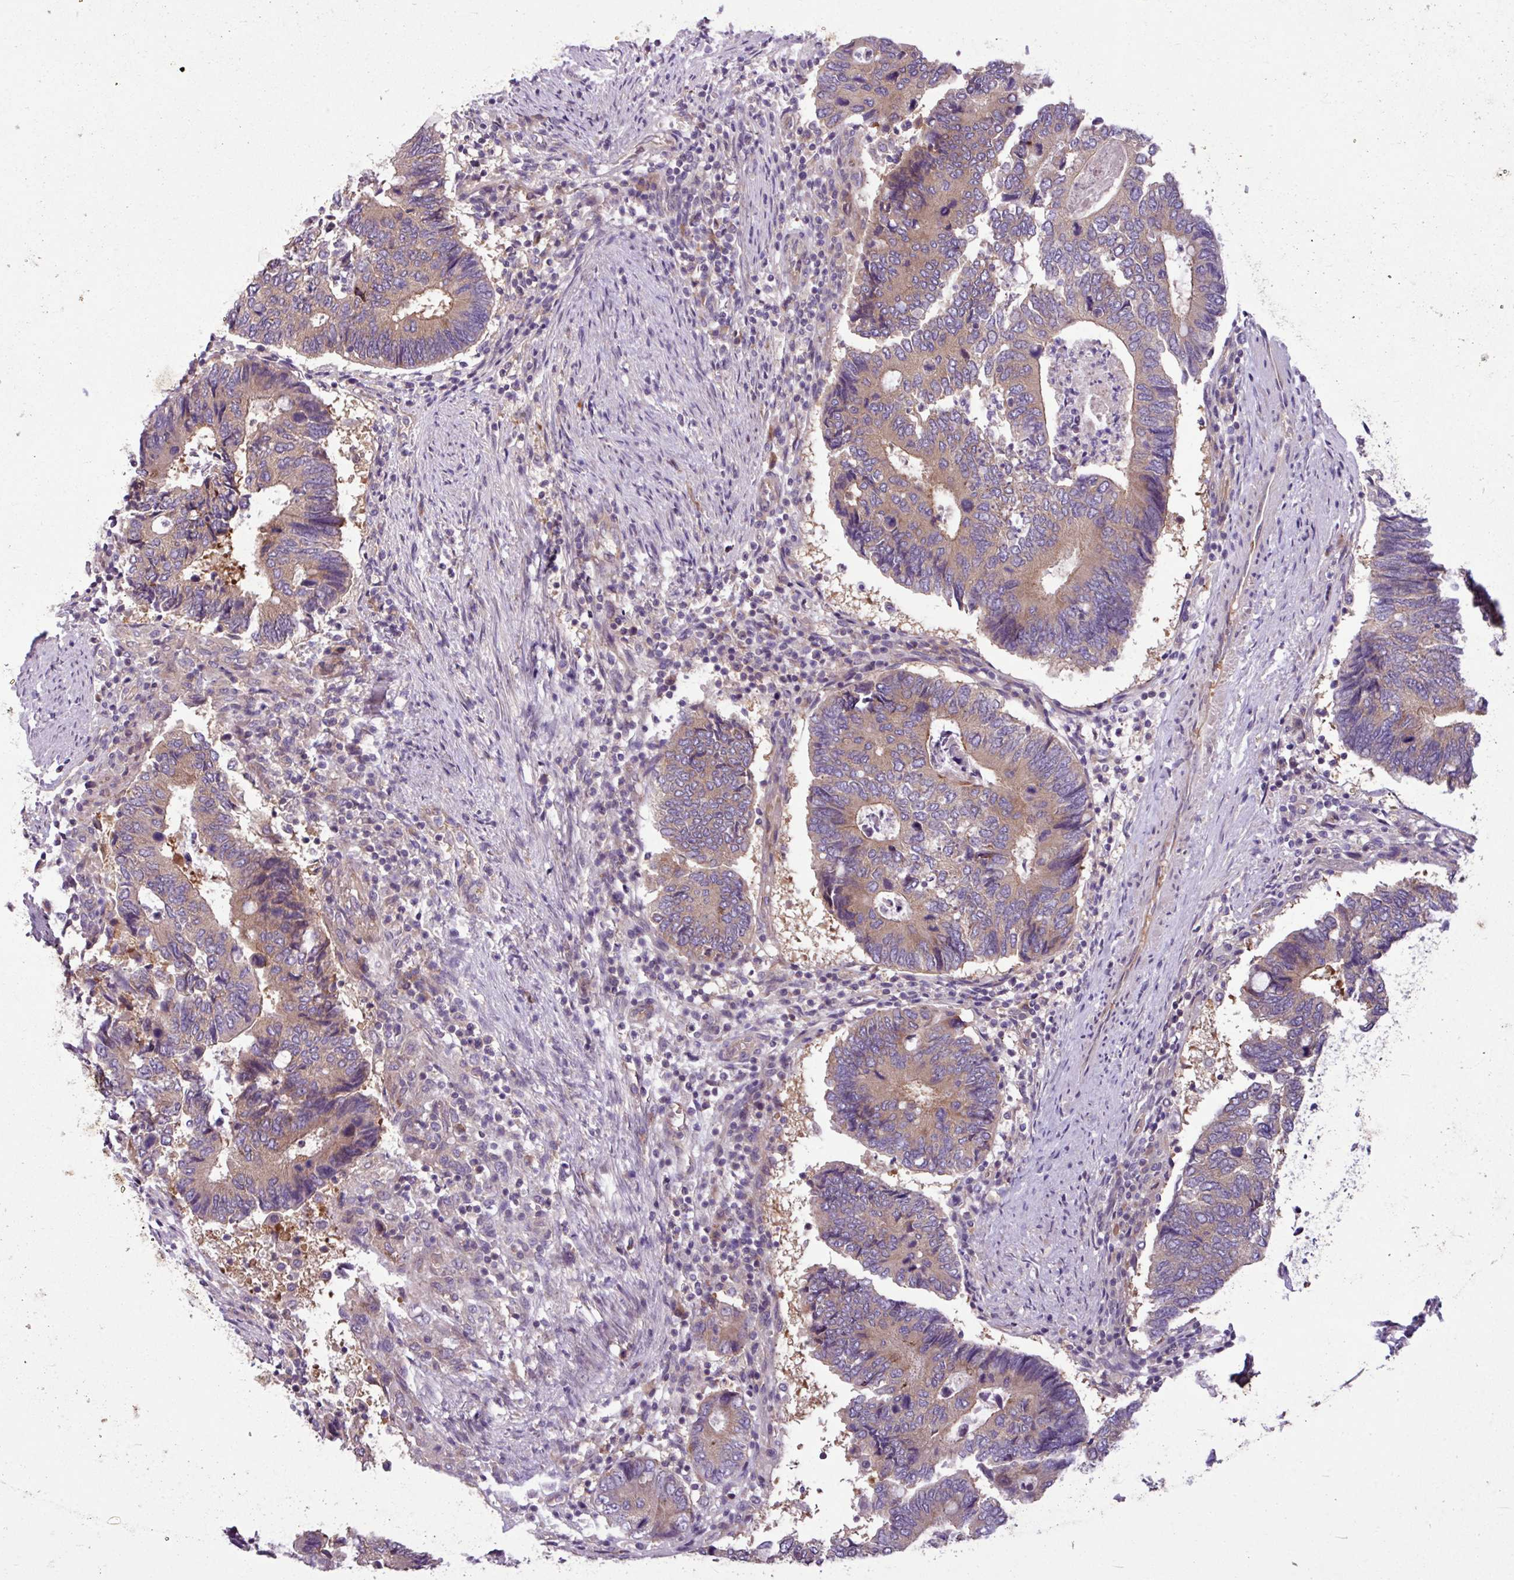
{"staining": {"intensity": "moderate", "quantity": ">75%", "location": "cytoplasmic/membranous"}, "tissue": "colorectal cancer", "cell_type": "Tumor cells", "image_type": "cancer", "snomed": [{"axis": "morphology", "description": "Adenocarcinoma, NOS"}, {"axis": "topography", "description": "Colon"}], "caption": "Protein staining of adenocarcinoma (colorectal) tissue displays moderate cytoplasmic/membranous positivity in about >75% of tumor cells. (DAB (3,3'-diaminobenzidine) = brown stain, brightfield microscopy at high magnification).", "gene": "MROH2A", "patient": {"sex": "male", "age": 87}}